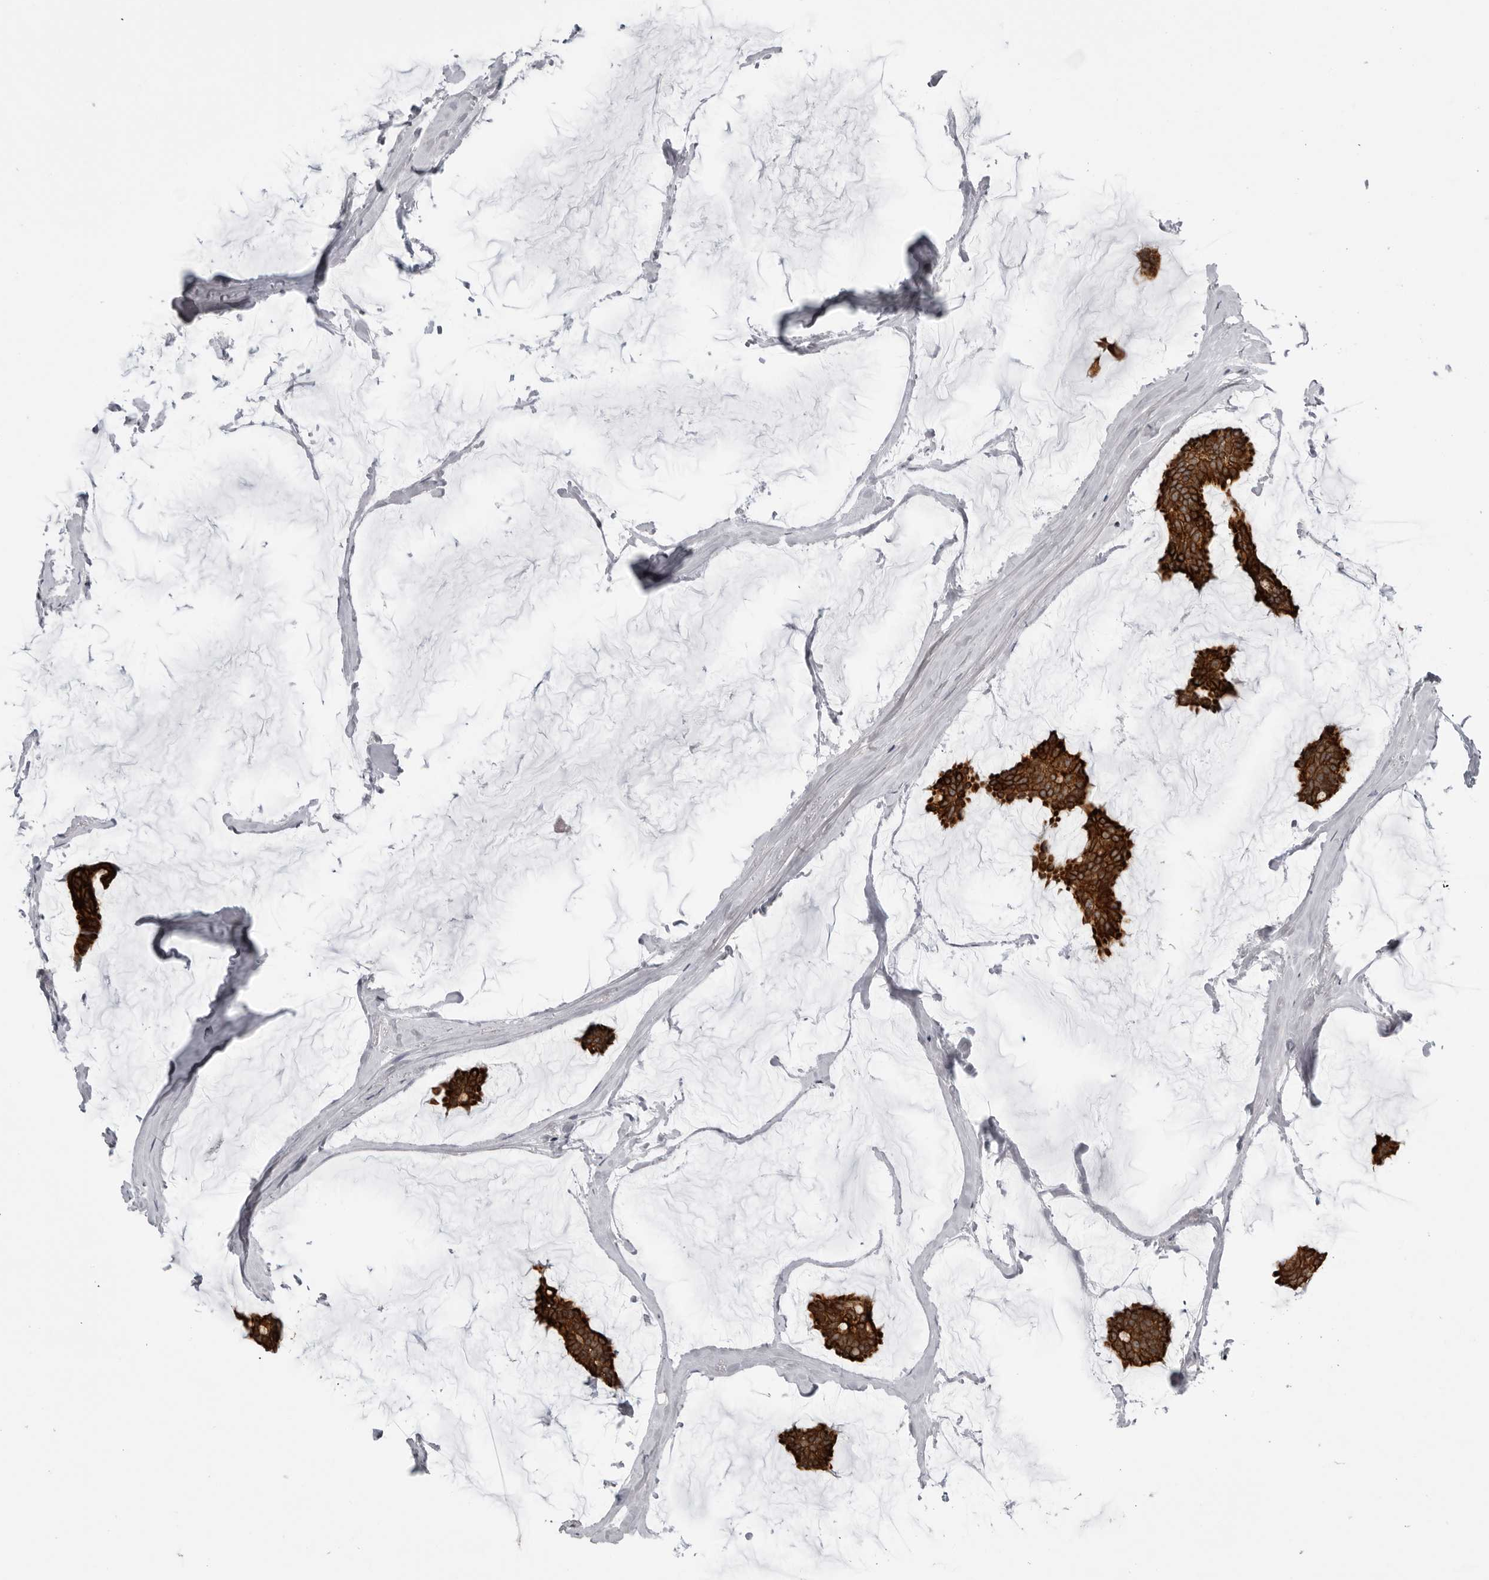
{"staining": {"intensity": "strong", "quantity": ">75%", "location": "cytoplasmic/membranous"}, "tissue": "breast cancer", "cell_type": "Tumor cells", "image_type": "cancer", "snomed": [{"axis": "morphology", "description": "Duct carcinoma"}, {"axis": "topography", "description": "Breast"}], "caption": "This photomicrograph shows immunohistochemistry (IHC) staining of breast invasive ductal carcinoma, with high strong cytoplasmic/membranous staining in about >75% of tumor cells.", "gene": "SERPINF2", "patient": {"sex": "female", "age": 93}}